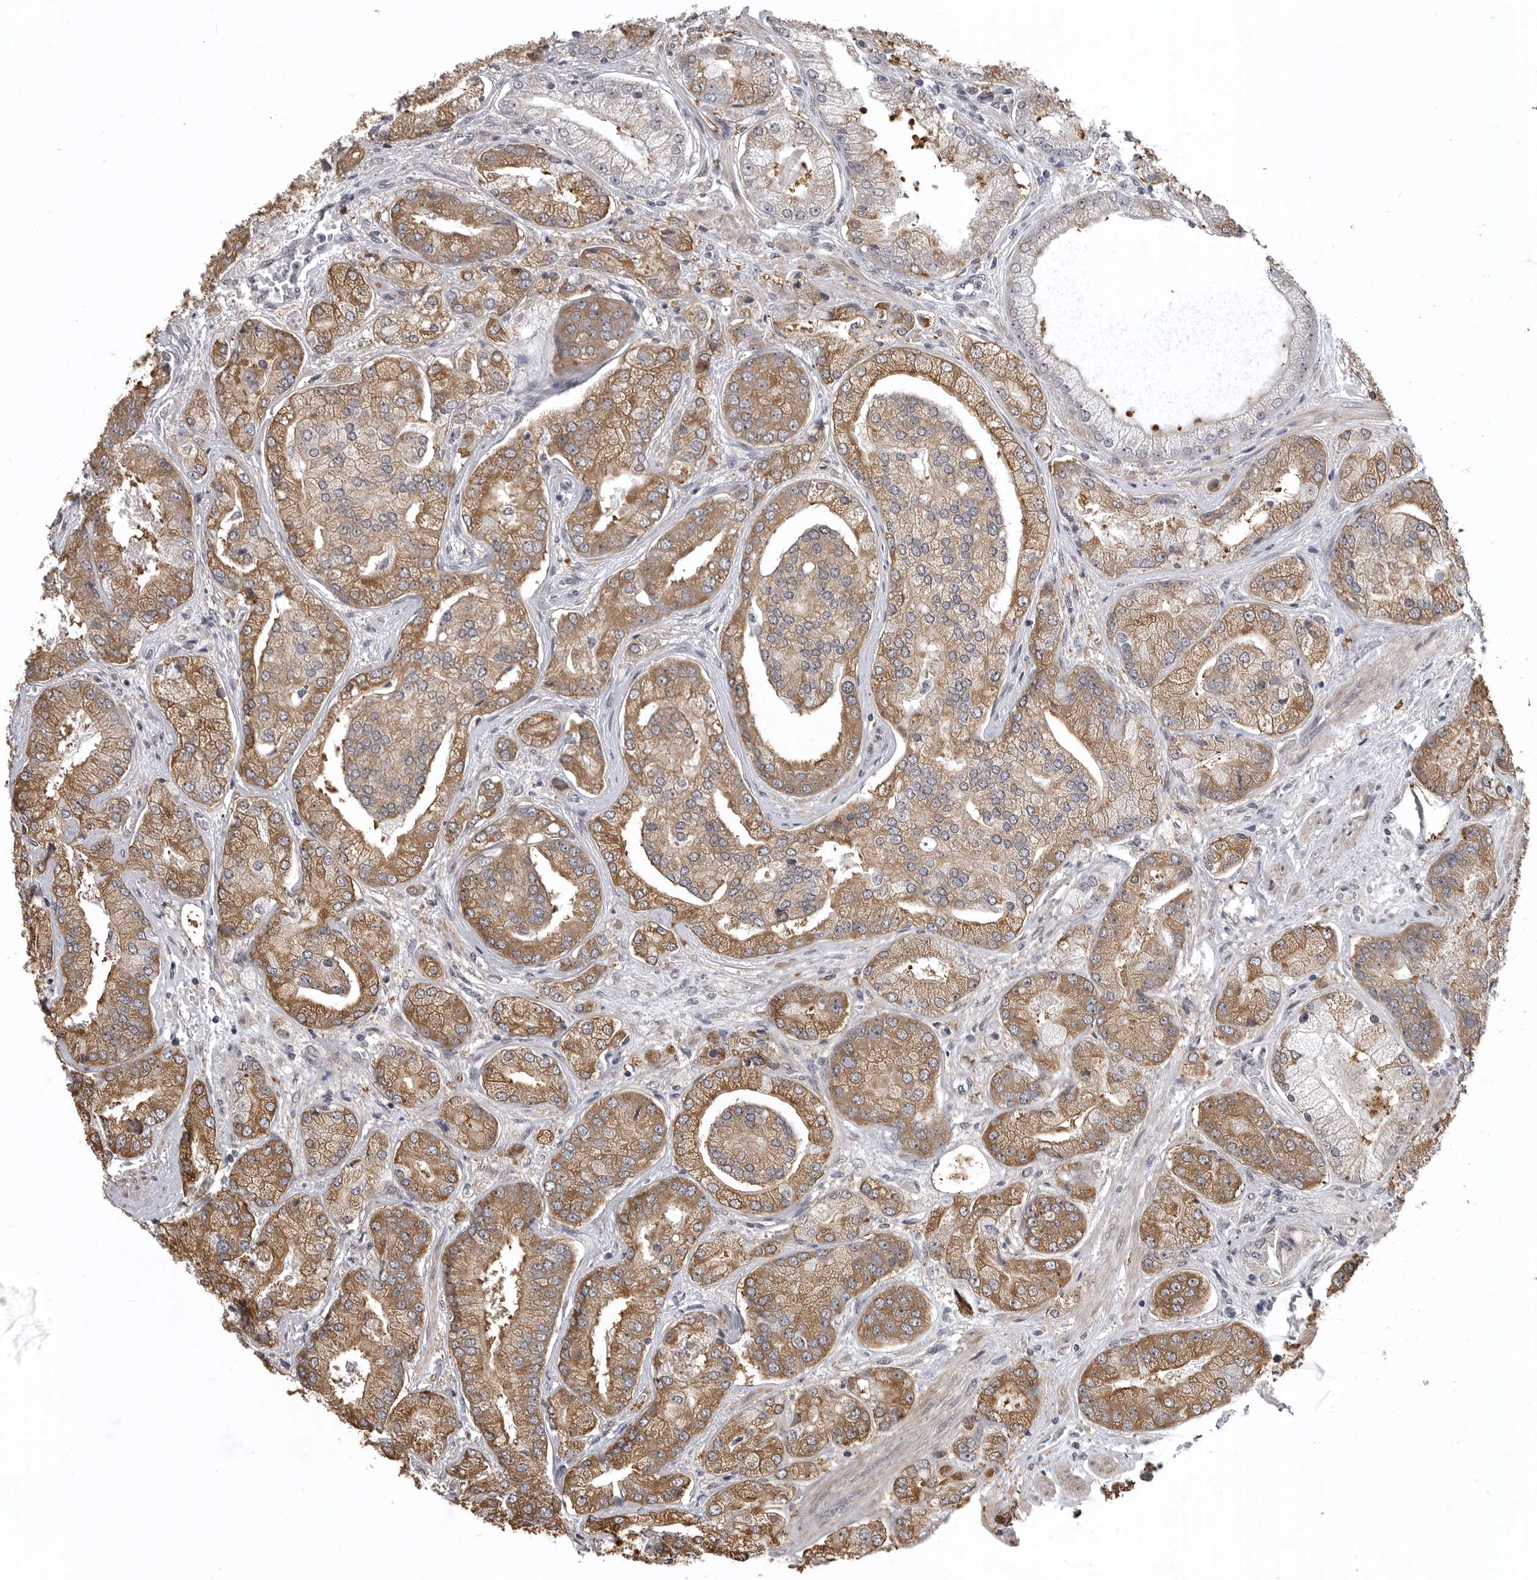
{"staining": {"intensity": "moderate", "quantity": ">75%", "location": "cytoplasmic/membranous"}, "tissue": "prostate cancer", "cell_type": "Tumor cells", "image_type": "cancer", "snomed": [{"axis": "morphology", "description": "Adenocarcinoma, High grade"}, {"axis": "topography", "description": "Prostate"}], "caption": "DAB immunohistochemical staining of human high-grade adenocarcinoma (prostate) displays moderate cytoplasmic/membranous protein staining in approximately >75% of tumor cells.", "gene": "SNX16", "patient": {"sex": "male", "age": 58}}